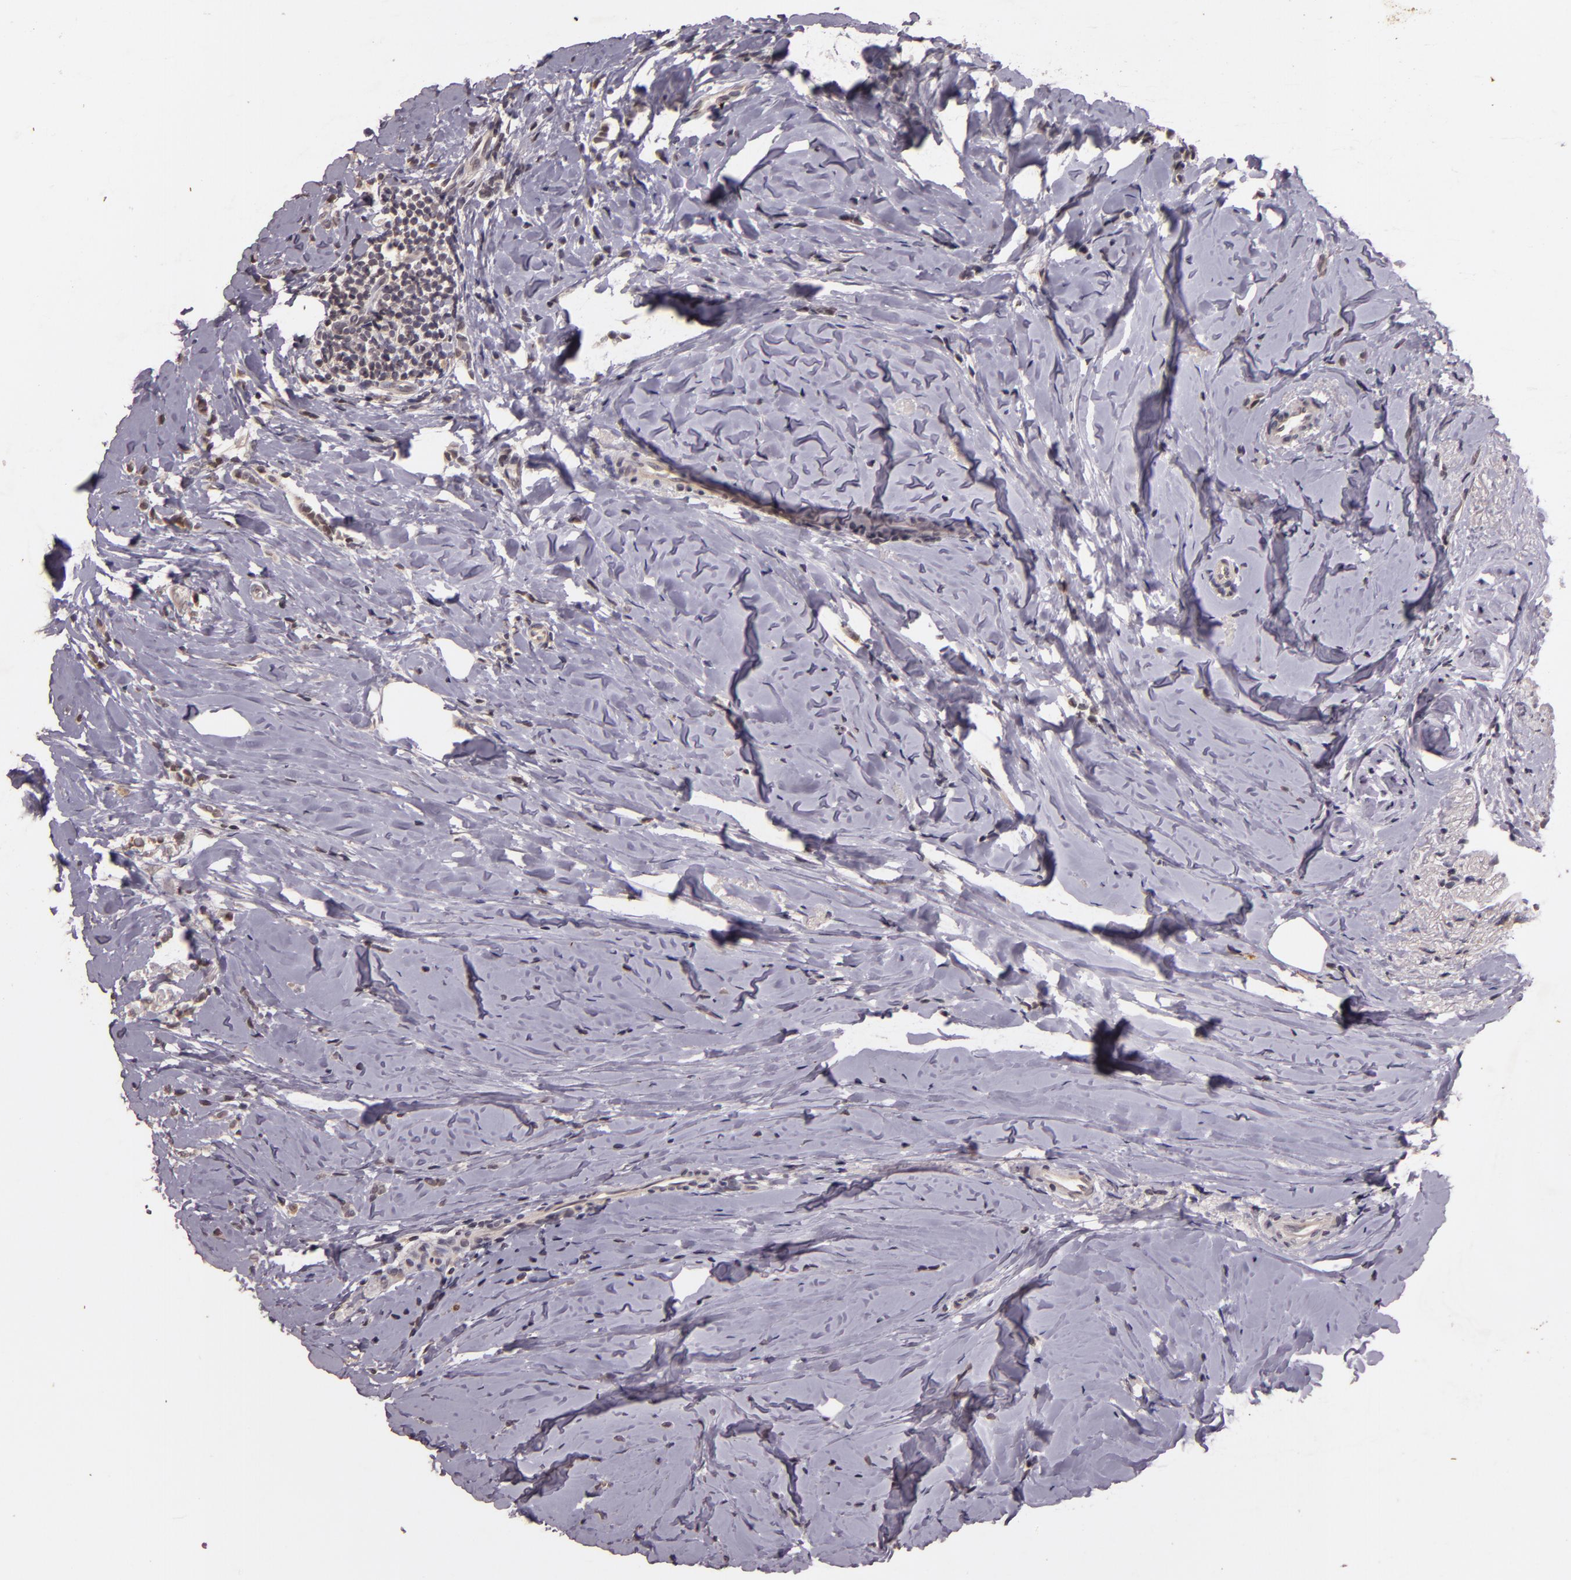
{"staining": {"intensity": "moderate", "quantity": "<25%", "location": "cytoplasmic/membranous"}, "tissue": "breast cancer", "cell_type": "Tumor cells", "image_type": "cancer", "snomed": [{"axis": "morphology", "description": "Lobular carcinoma"}, {"axis": "topography", "description": "Breast"}], "caption": "This micrograph displays breast cancer stained with IHC to label a protein in brown. The cytoplasmic/membranous of tumor cells show moderate positivity for the protein. Nuclei are counter-stained blue.", "gene": "TFF1", "patient": {"sex": "female", "age": 64}}